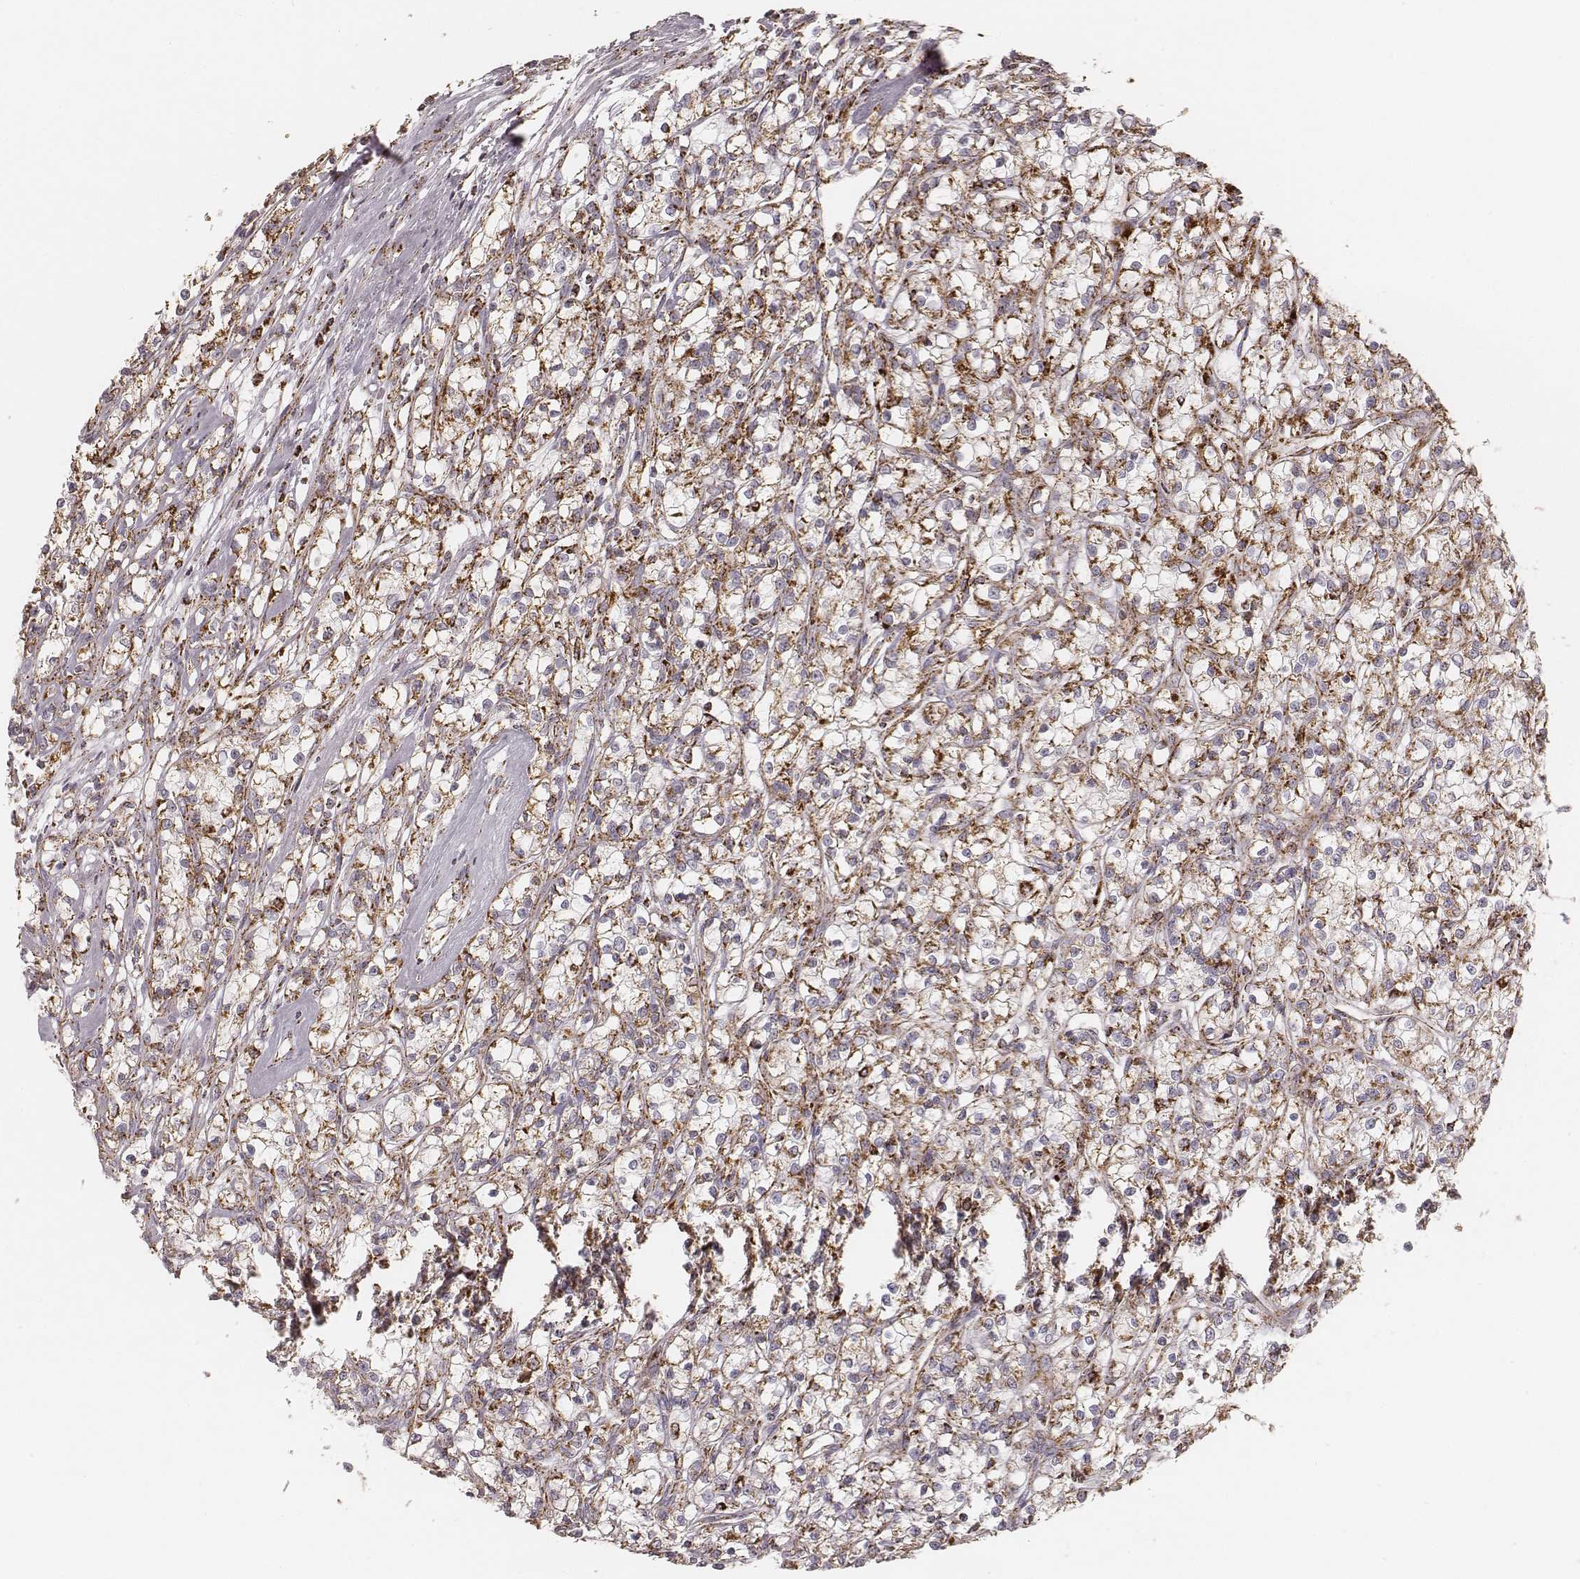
{"staining": {"intensity": "strong", "quantity": ">75%", "location": "cytoplasmic/membranous"}, "tissue": "renal cancer", "cell_type": "Tumor cells", "image_type": "cancer", "snomed": [{"axis": "morphology", "description": "Adenocarcinoma, NOS"}, {"axis": "topography", "description": "Kidney"}], "caption": "Renal cancer (adenocarcinoma) stained with a protein marker reveals strong staining in tumor cells.", "gene": "CS", "patient": {"sex": "female", "age": 59}}